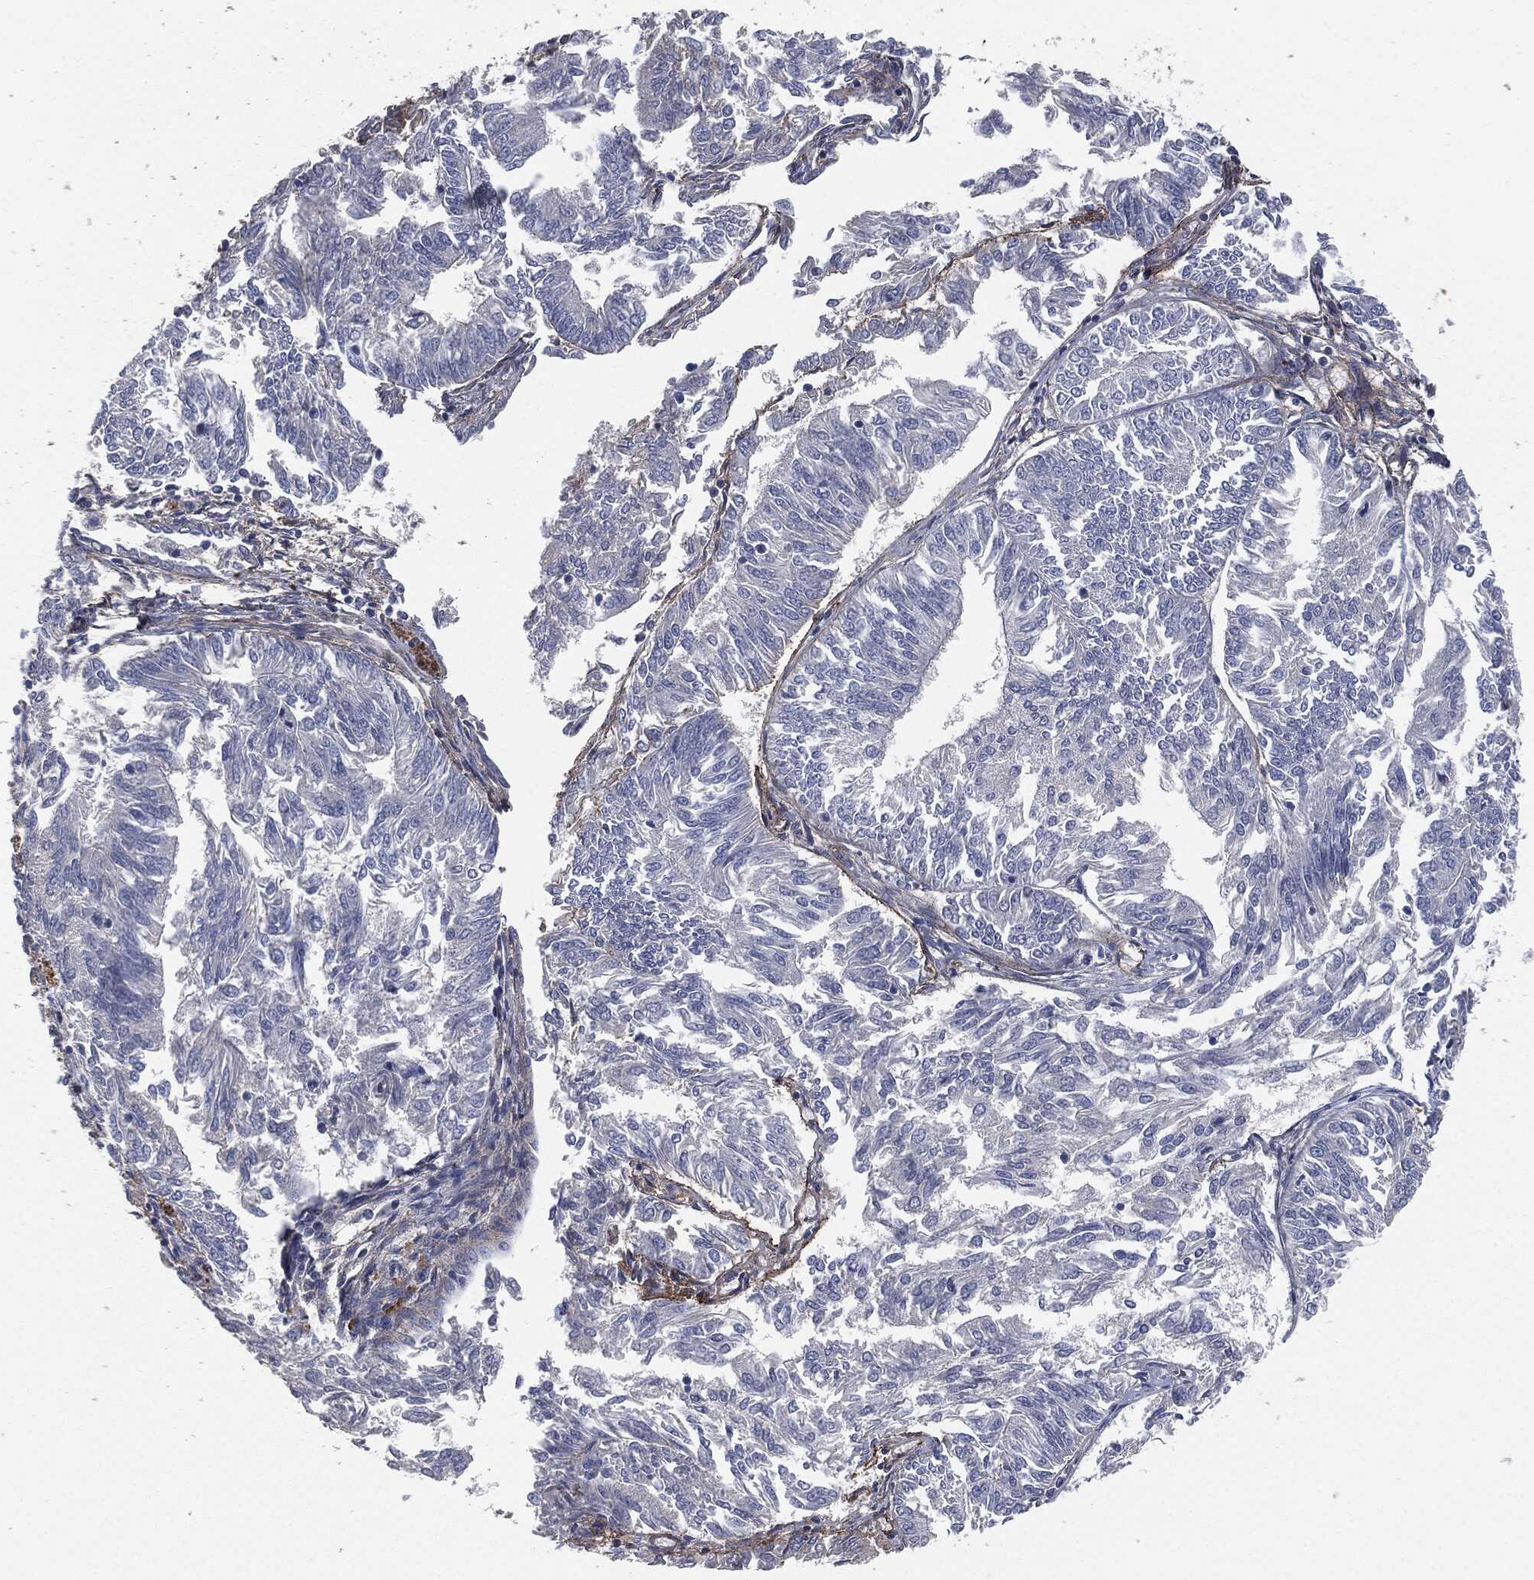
{"staining": {"intensity": "moderate", "quantity": "<25%", "location": "cytoplasmic/membranous"}, "tissue": "endometrial cancer", "cell_type": "Tumor cells", "image_type": "cancer", "snomed": [{"axis": "morphology", "description": "Adenocarcinoma, NOS"}, {"axis": "topography", "description": "Endometrium"}], "caption": "High-magnification brightfield microscopy of endometrial cancer (adenocarcinoma) stained with DAB (3,3'-diaminobenzidine) (brown) and counterstained with hematoxylin (blue). tumor cells exhibit moderate cytoplasmic/membranous positivity is seen in approximately<25% of cells.", "gene": "APOB", "patient": {"sex": "female", "age": 58}}